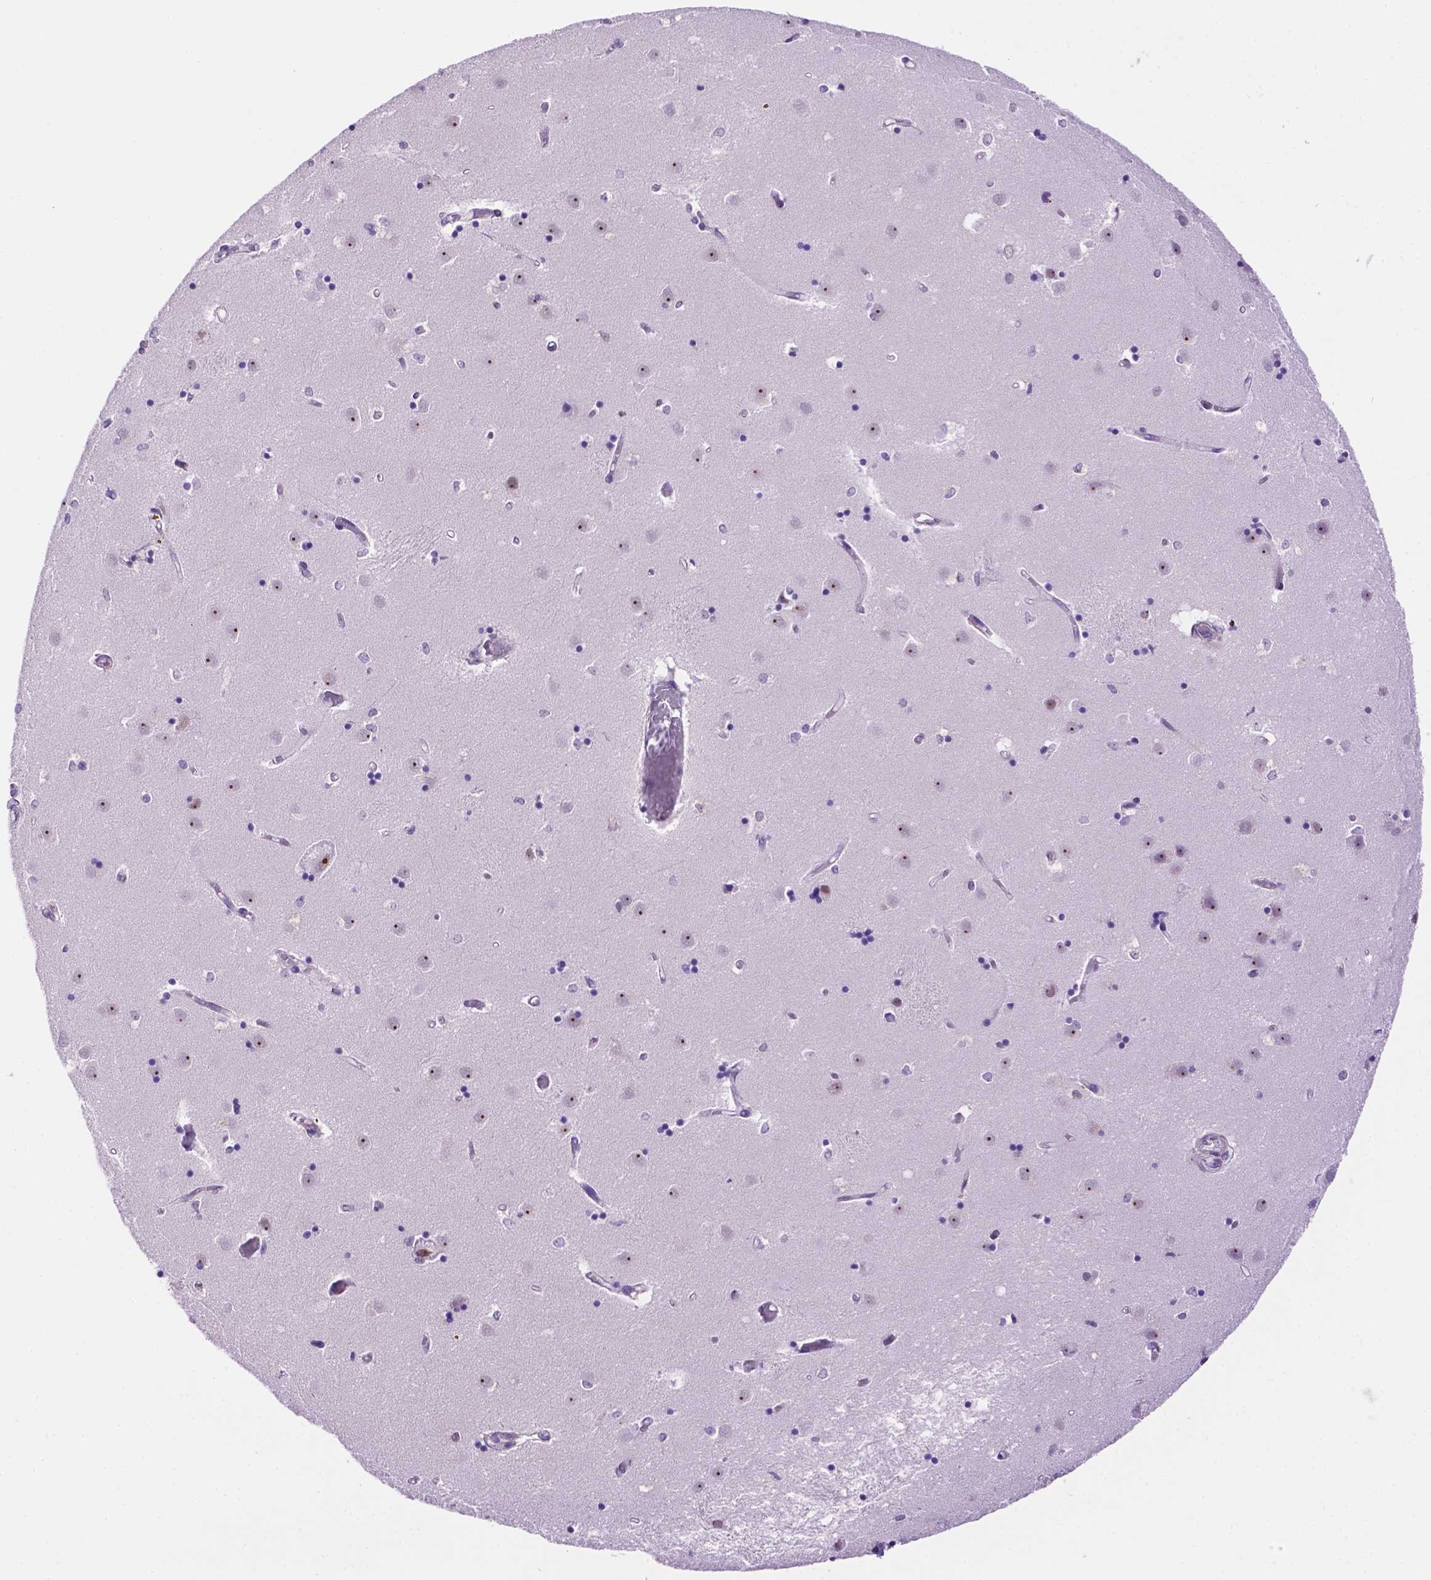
{"staining": {"intensity": "negative", "quantity": "none", "location": "none"}, "tissue": "caudate", "cell_type": "Glial cells", "image_type": "normal", "snomed": [{"axis": "morphology", "description": "Normal tissue, NOS"}, {"axis": "topography", "description": "Lateral ventricle wall"}], "caption": "Protein analysis of benign caudate displays no significant positivity in glial cells. (DAB immunohistochemistry visualized using brightfield microscopy, high magnification).", "gene": "TACSTD2", "patient": {"sex": "male", "age": 54}}